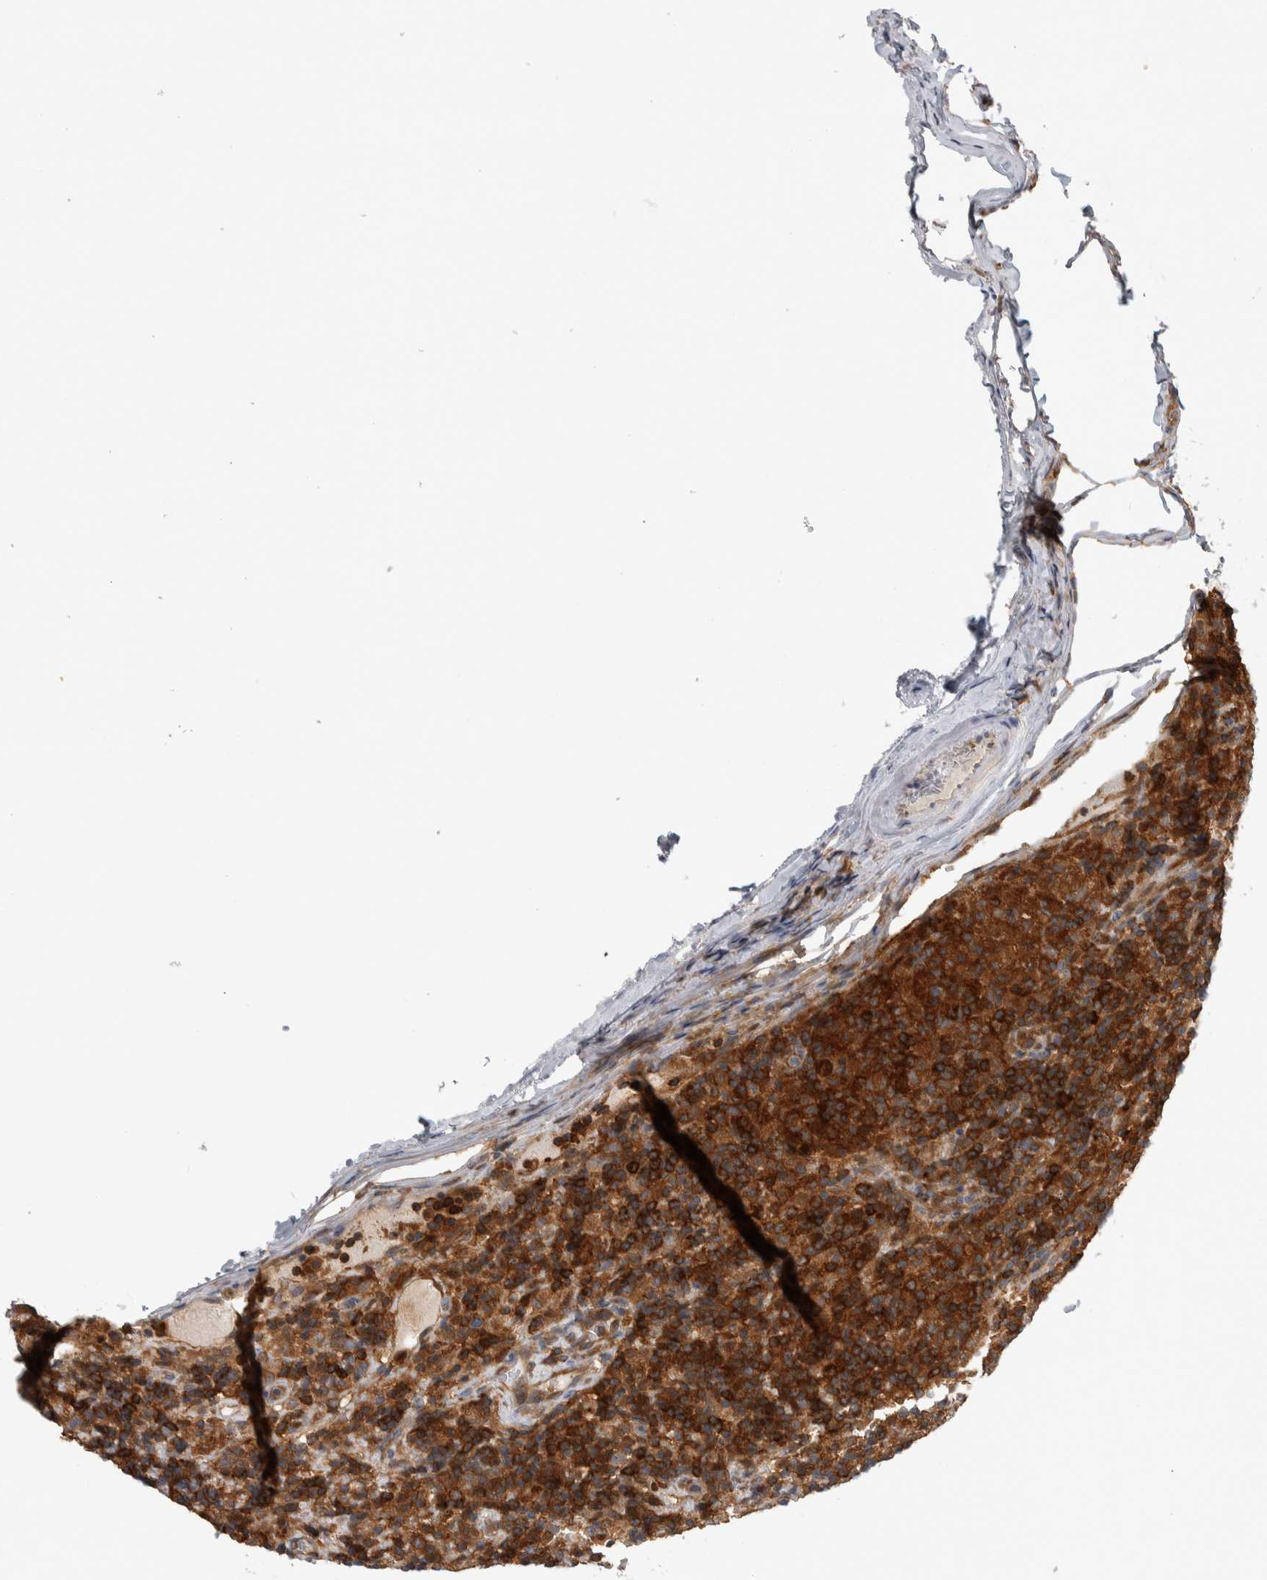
{"staining": {"intensity": "strong", "quantity": ">75%", "location": "cytoplasmic/membranous"}, "tissue": "lymphoma", "cell_type": "Tumor cells", "image_type": "cancer", "snomed": [{"axis": "morphology", "description": "Hodgkin's disease, NOS"}, {"axis": "topography", "description": "Lymph node"}], "caption": "IHC of lymphoma shows high levels of strong cytoplasmic/membranous staining in approximately >75% of tumor cells.", "gene": "NFKB2", "patient": {"sex": "male", "age": 70}}